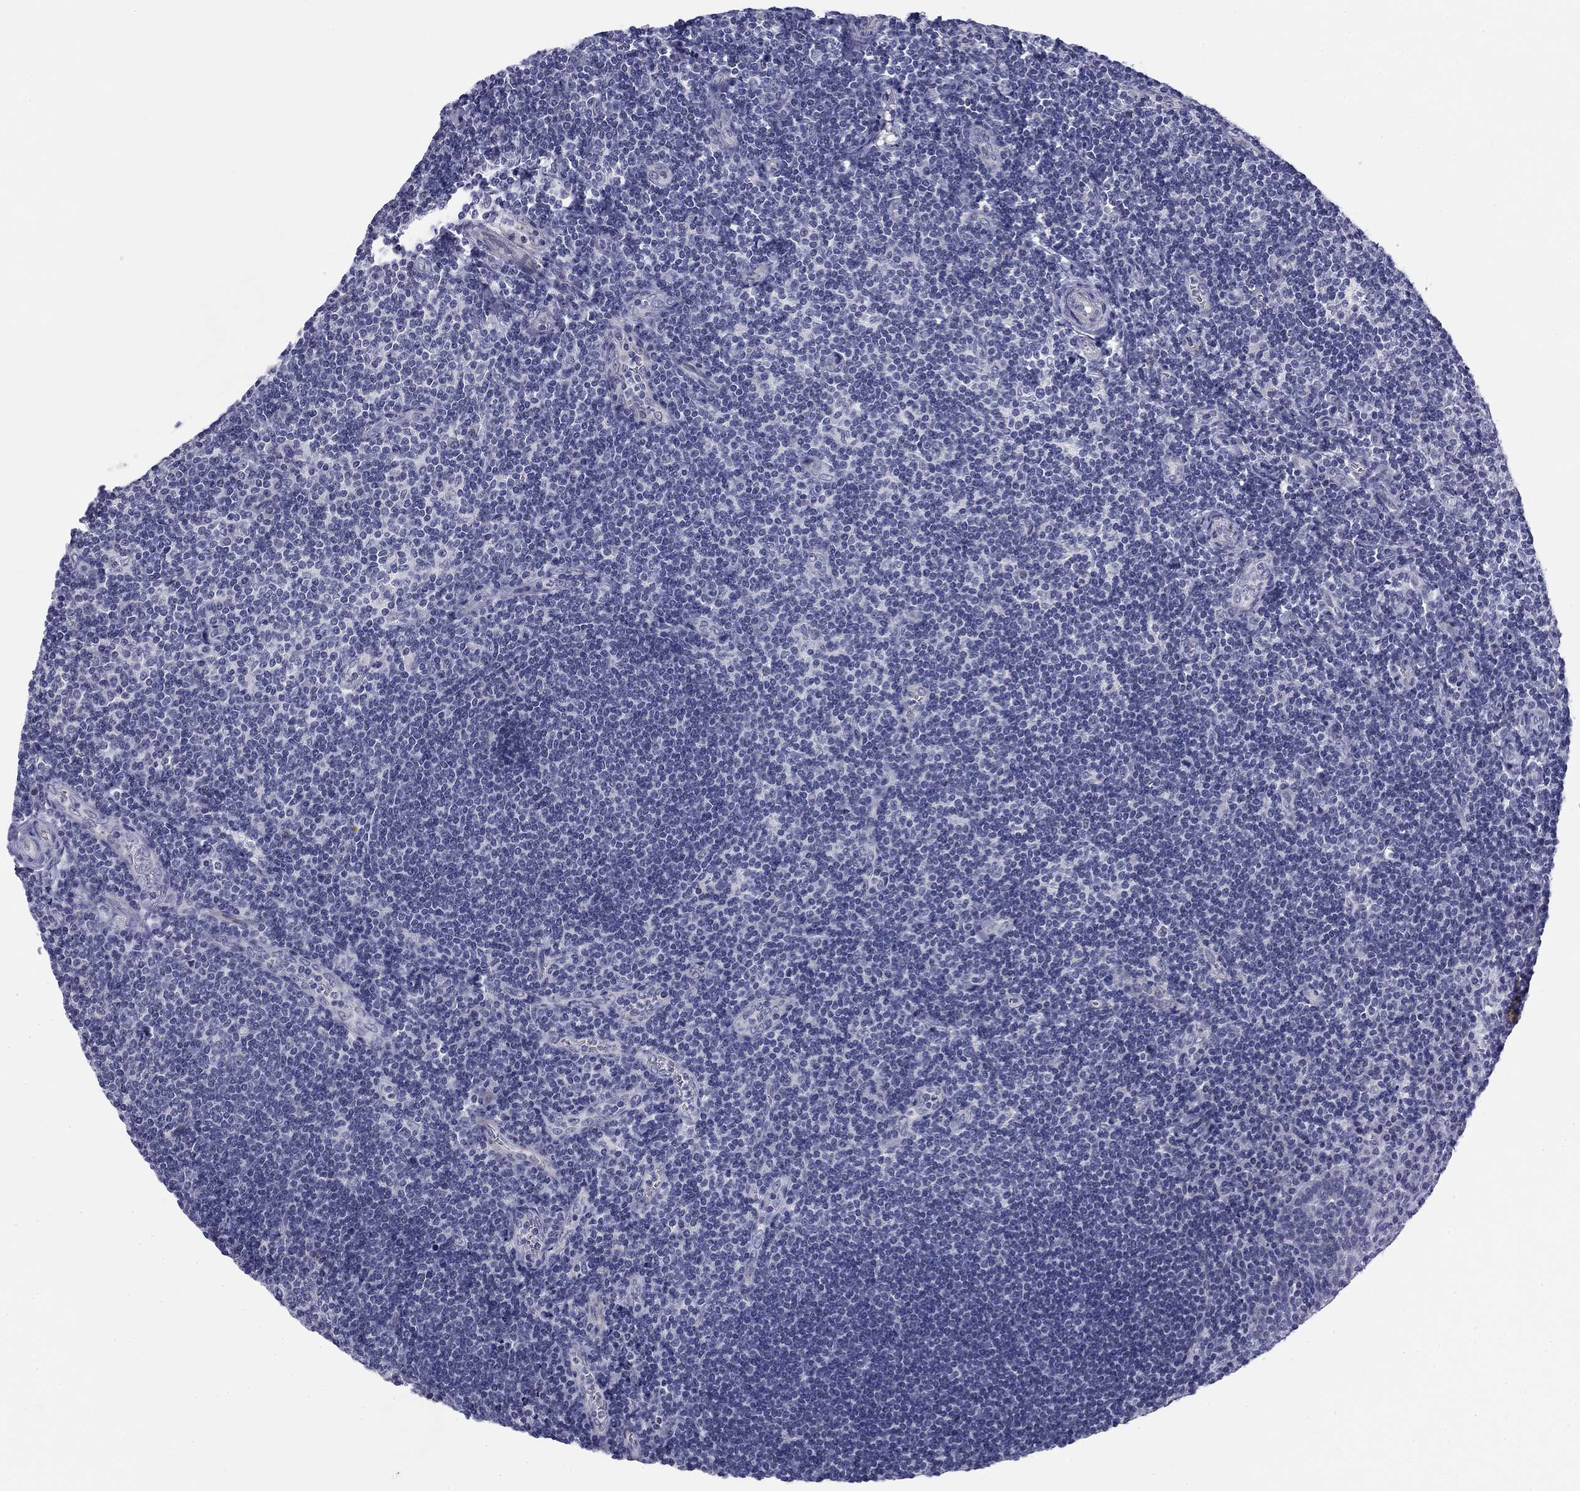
{"staining": {"intensity": "negative", "quantity": "none", "location": "none"}, "tissue": "tonsil", "cell_type": "Germinal center cells", "image_type": "normal", "snomed": [{"axis": "morphology", "description": "Normal tissue, NOS"}, {"axis": "morphology", "description": "Inflammation, NOS"}, {"axis": "topography", "description": "Tonsil"}], "caption": "Germinal center cells show no significant protein expression in normal tonsil.", "gene": "PRPH", "patient": {"sex": "female", "age": 31}}